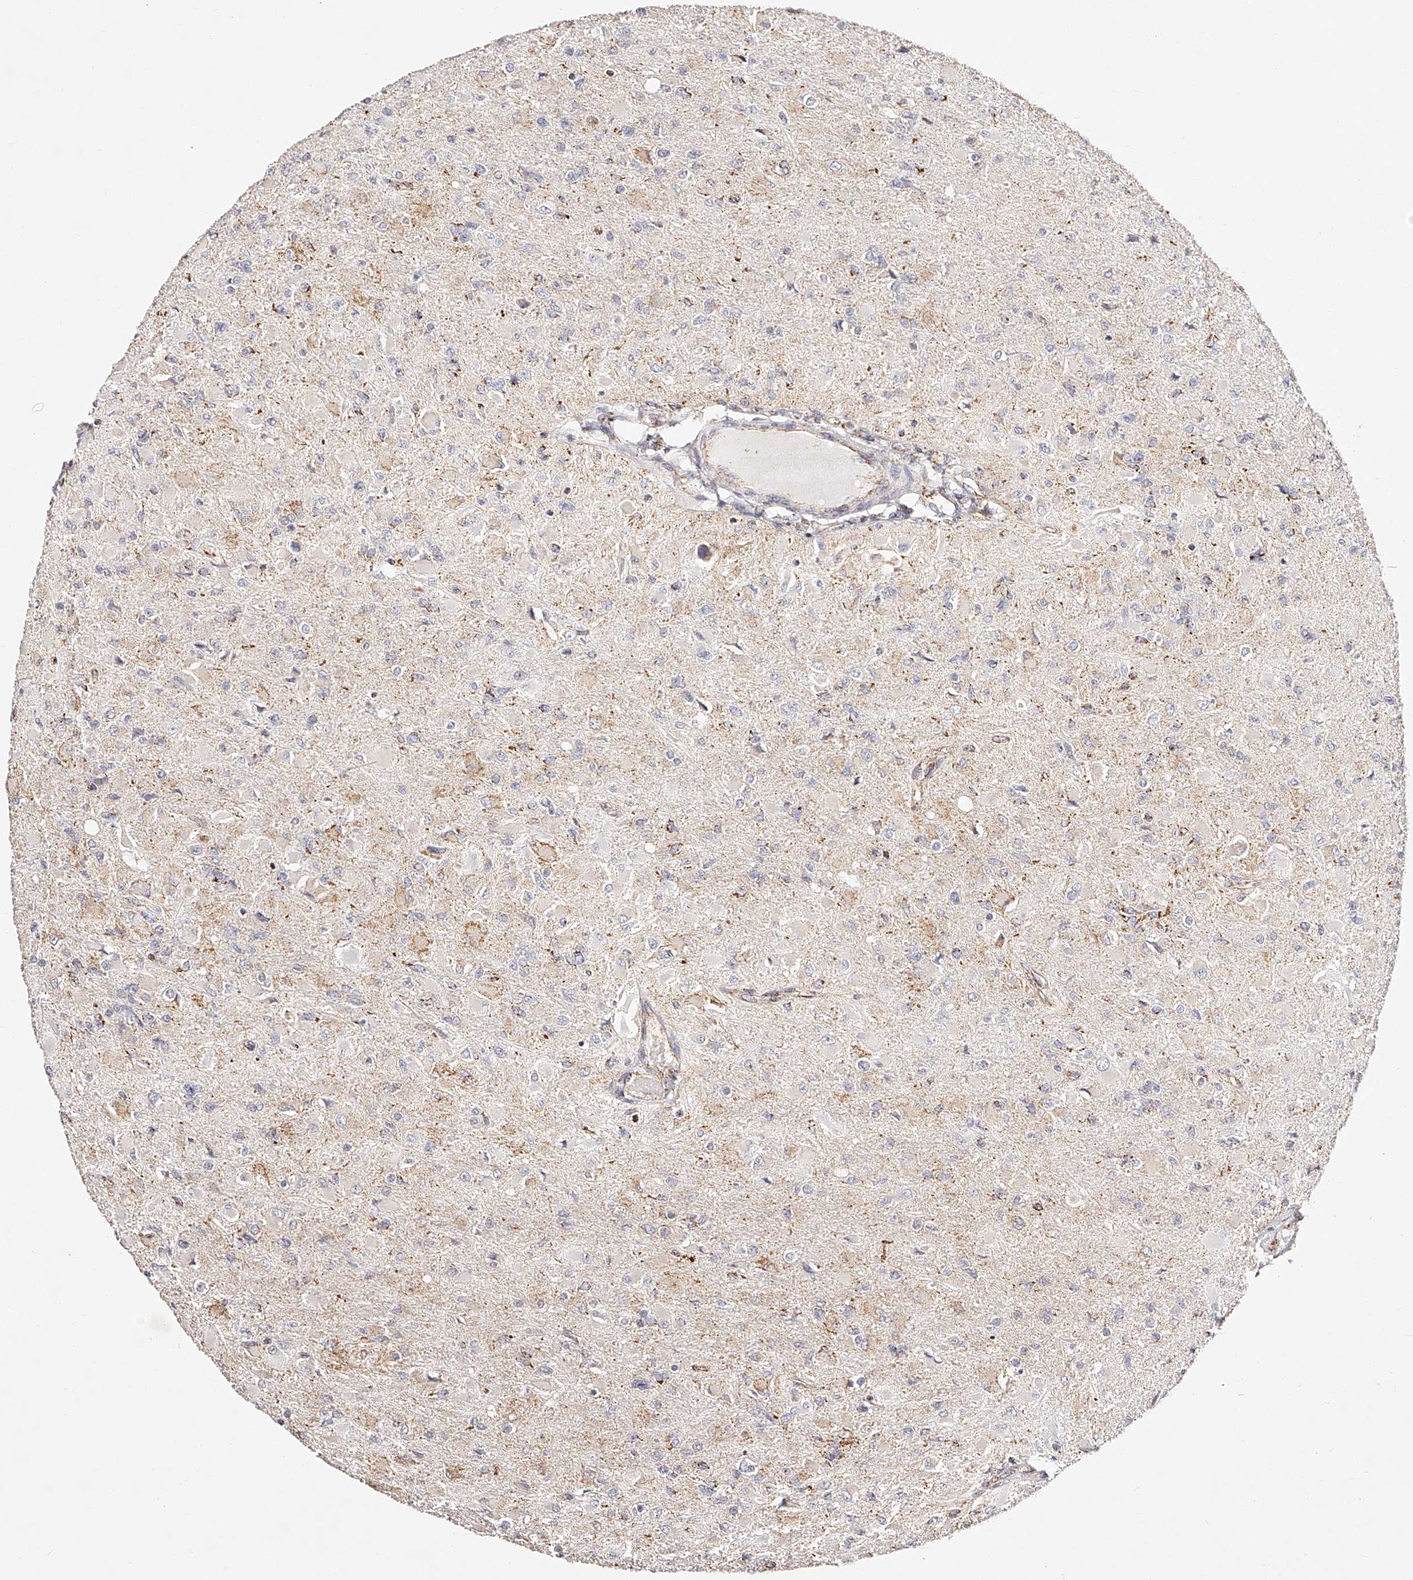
{"staining": {"intensity": "negative", "quantity": "none", "location": "none"}, "tissue": "glioma", "cell_type": "Tumor cells", "image_type": "cancer", "snomed": [{"axis": "morphology", "description": "Glioma, malignant, High grade"}, {"axis": "topography", "description": "Cerebral cortex"}], "caption": "Glioma was stained to show a protein in brown. There is no significant staining in tumor cells. The staining was performed using DAB (3,3'-diaminobenzidine) to visualize the protein expression in brown, while the nuclei were stained in blue with hematoxylin (Magnification: 20x).", "gene": "NDUFV3", "patient": {"sex": "female", "age": 36}}